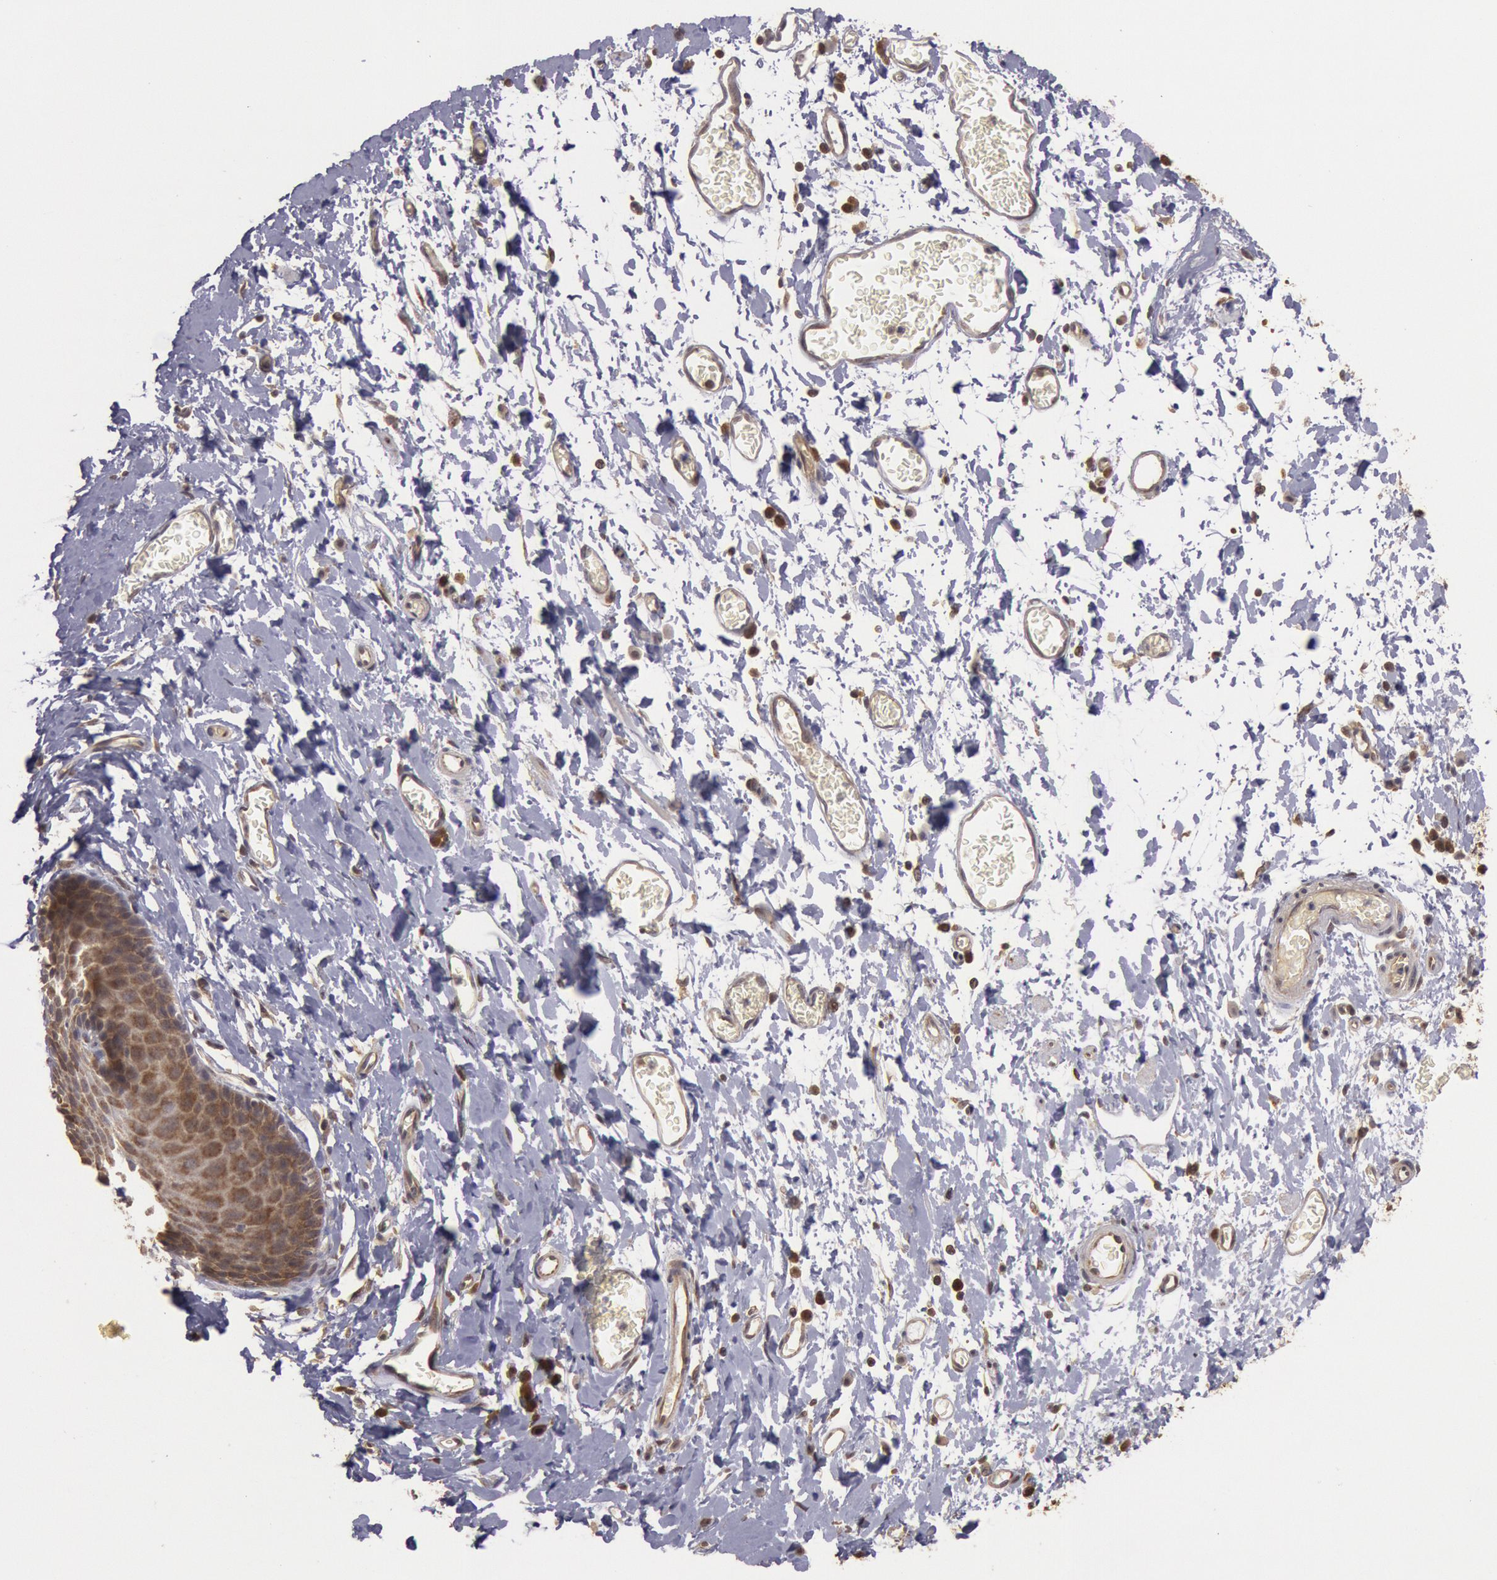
{"staining": {"intensity": "moderate", "quantity": "25%-75%", "location": "cytoplasmic/membranous"}, "tissue": "esophagus", "cell_type": "Squamous epithelial cells", "image_type": "normal", "snomed": [{"axis": "morphology", "description": "Normal tissue, NOS"}, {"axis": "topography", "description": "Esophagus"}], "caption": "This is a micrograph of IHC staining of normal esophagus, which shows moderate staining in the cytoplasmic/membranous of squamous epithelial cells.", "gene": "USP14", "patient": {"sex": "male", "age": 70}}